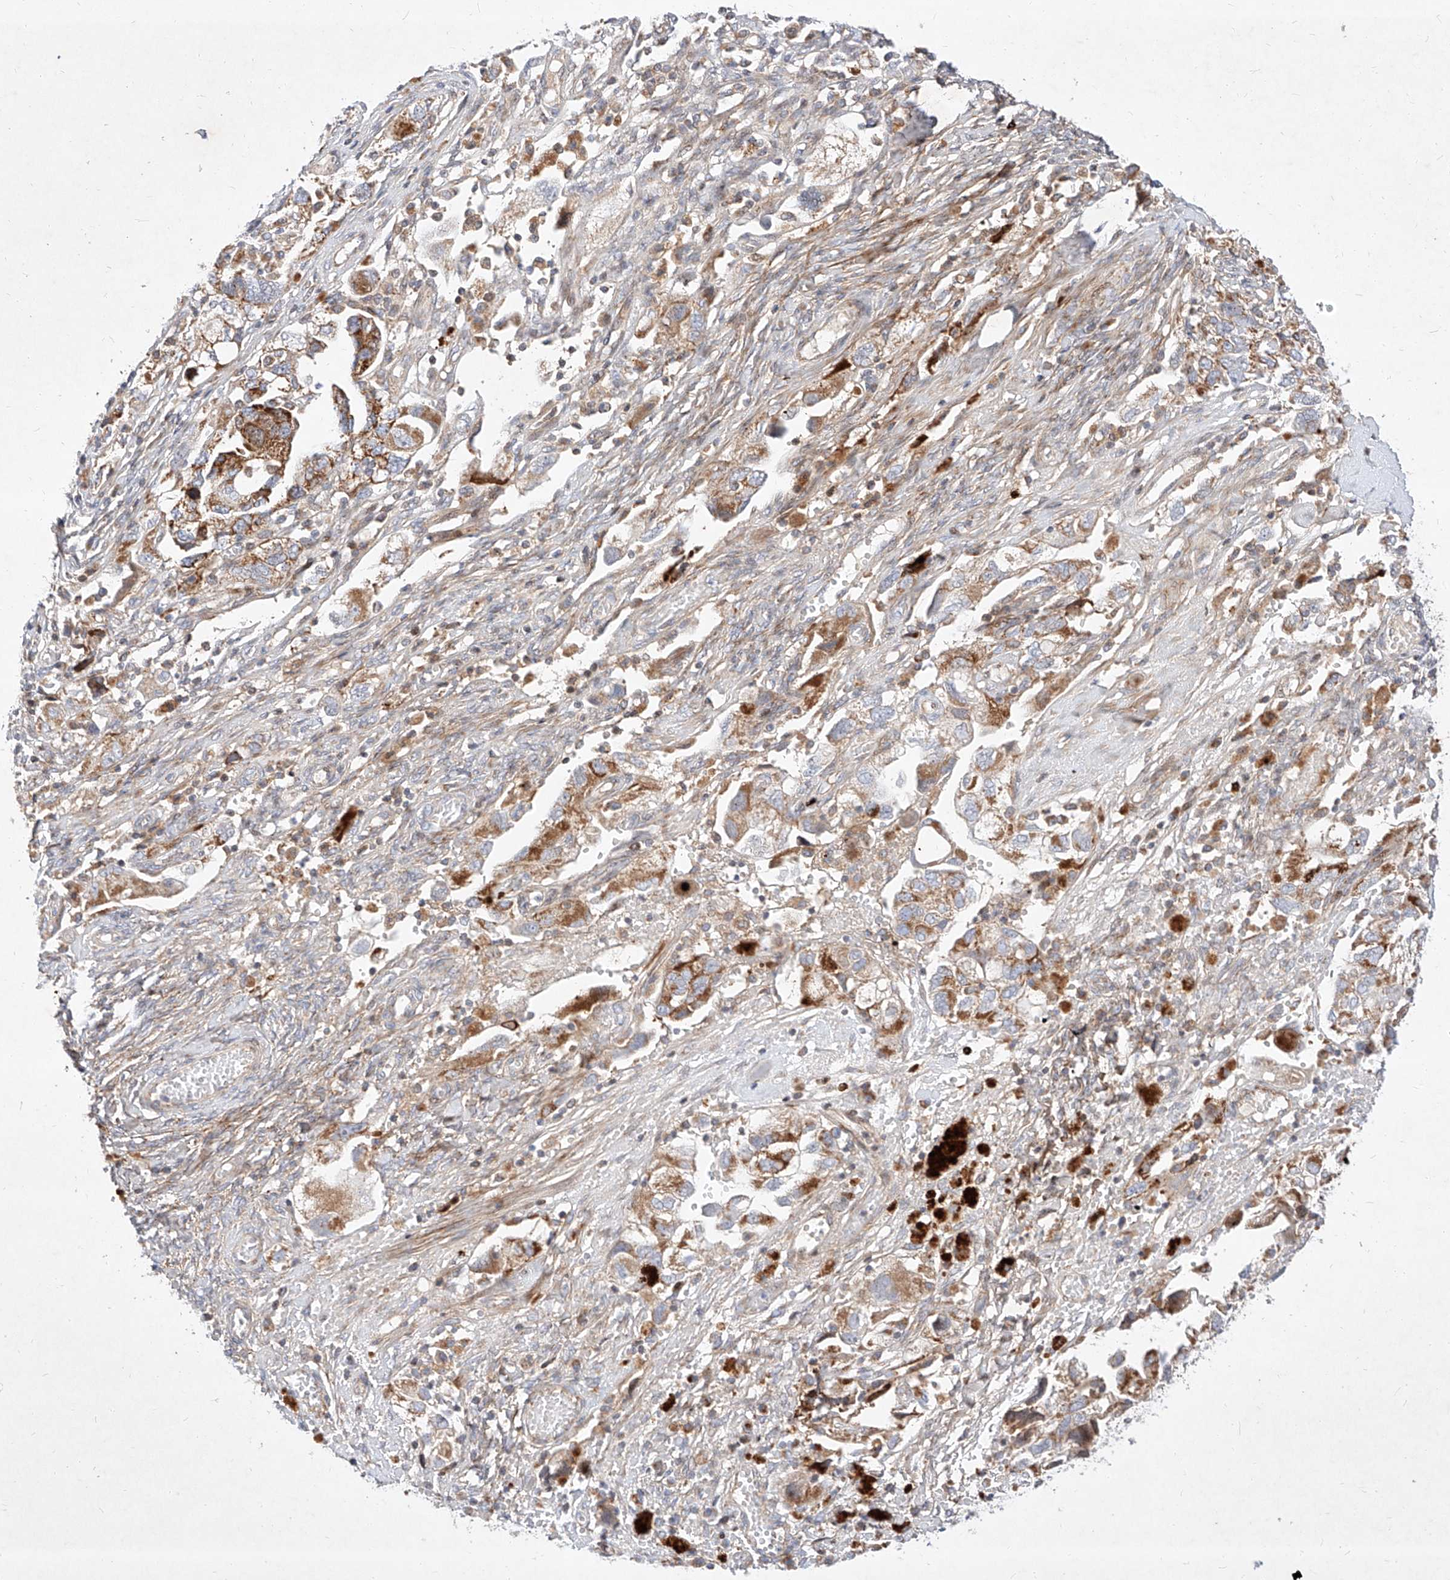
{"staining": {"intensity": "moderate", "quantity": ">75%", "location": "cytoplasmic/membranous"}, "tissue": "ovarian cancer", "cell_type": "Tumor cells", "image_type": "cancer", "snomed": [{"axis": "morphology", "description": "Carcinoma, NOS"}, {"axis": "morphology", "description": "Cystadenocarcinoma, serous, NOS"}, {"axis": "topography", "description": "Ovary"}], "caption": "Protein staining of carcinoma (ovarian) tissue demonstrates moderate cytoplasmic/membranous staining in about >75% of tumor cells. The staining is performed using DAB (3,3'-diaminobenzidine) brown chromogen to label protein expression. The nuclei are counter-stained blue using hematoxylin.", "gene": "OSGEPL1", "patient": {"sex": "female", "age": 69}}